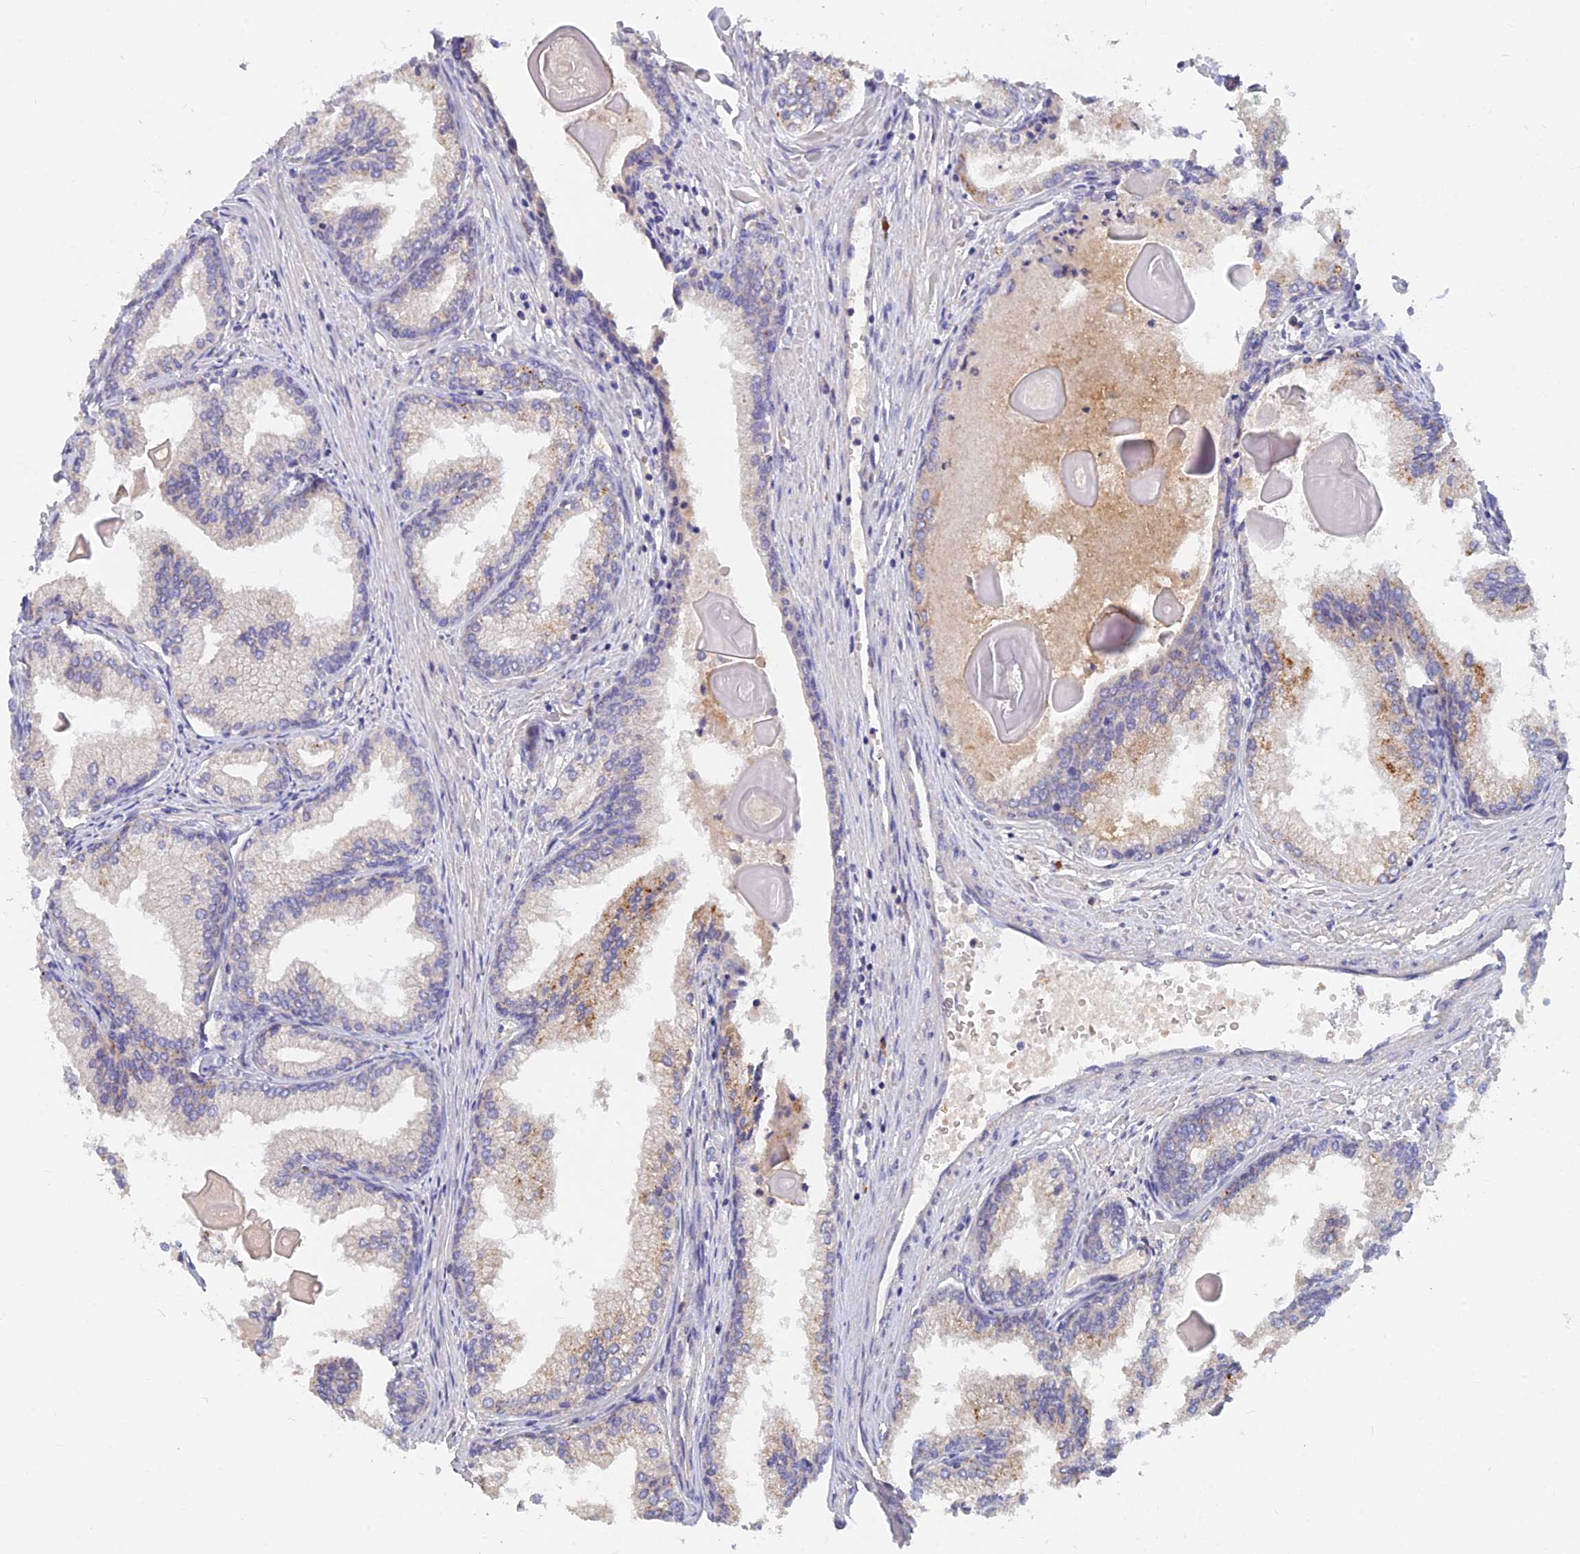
{"staining": {"intensity": "moderate", "quantity": "<25%", "location": "cytoplasmic/membranous"}, "tissue": "prostate cancer", "cell_type": "Tumor cells", "image_type": "cancer", "snomed": [{"axis": "morphology", "description": "Adenocarcinoma, High grade"}, {"axis": "topography", "description": "Prostate"}], "caption": "Protein staining displays moderate cytoplasmic/membranous staining in about <25% of tumor cells in prostate adenocarcinoma (high-grade).", "gene": "ARRDC1", "patient": {"sex": "male", "age": 68}}